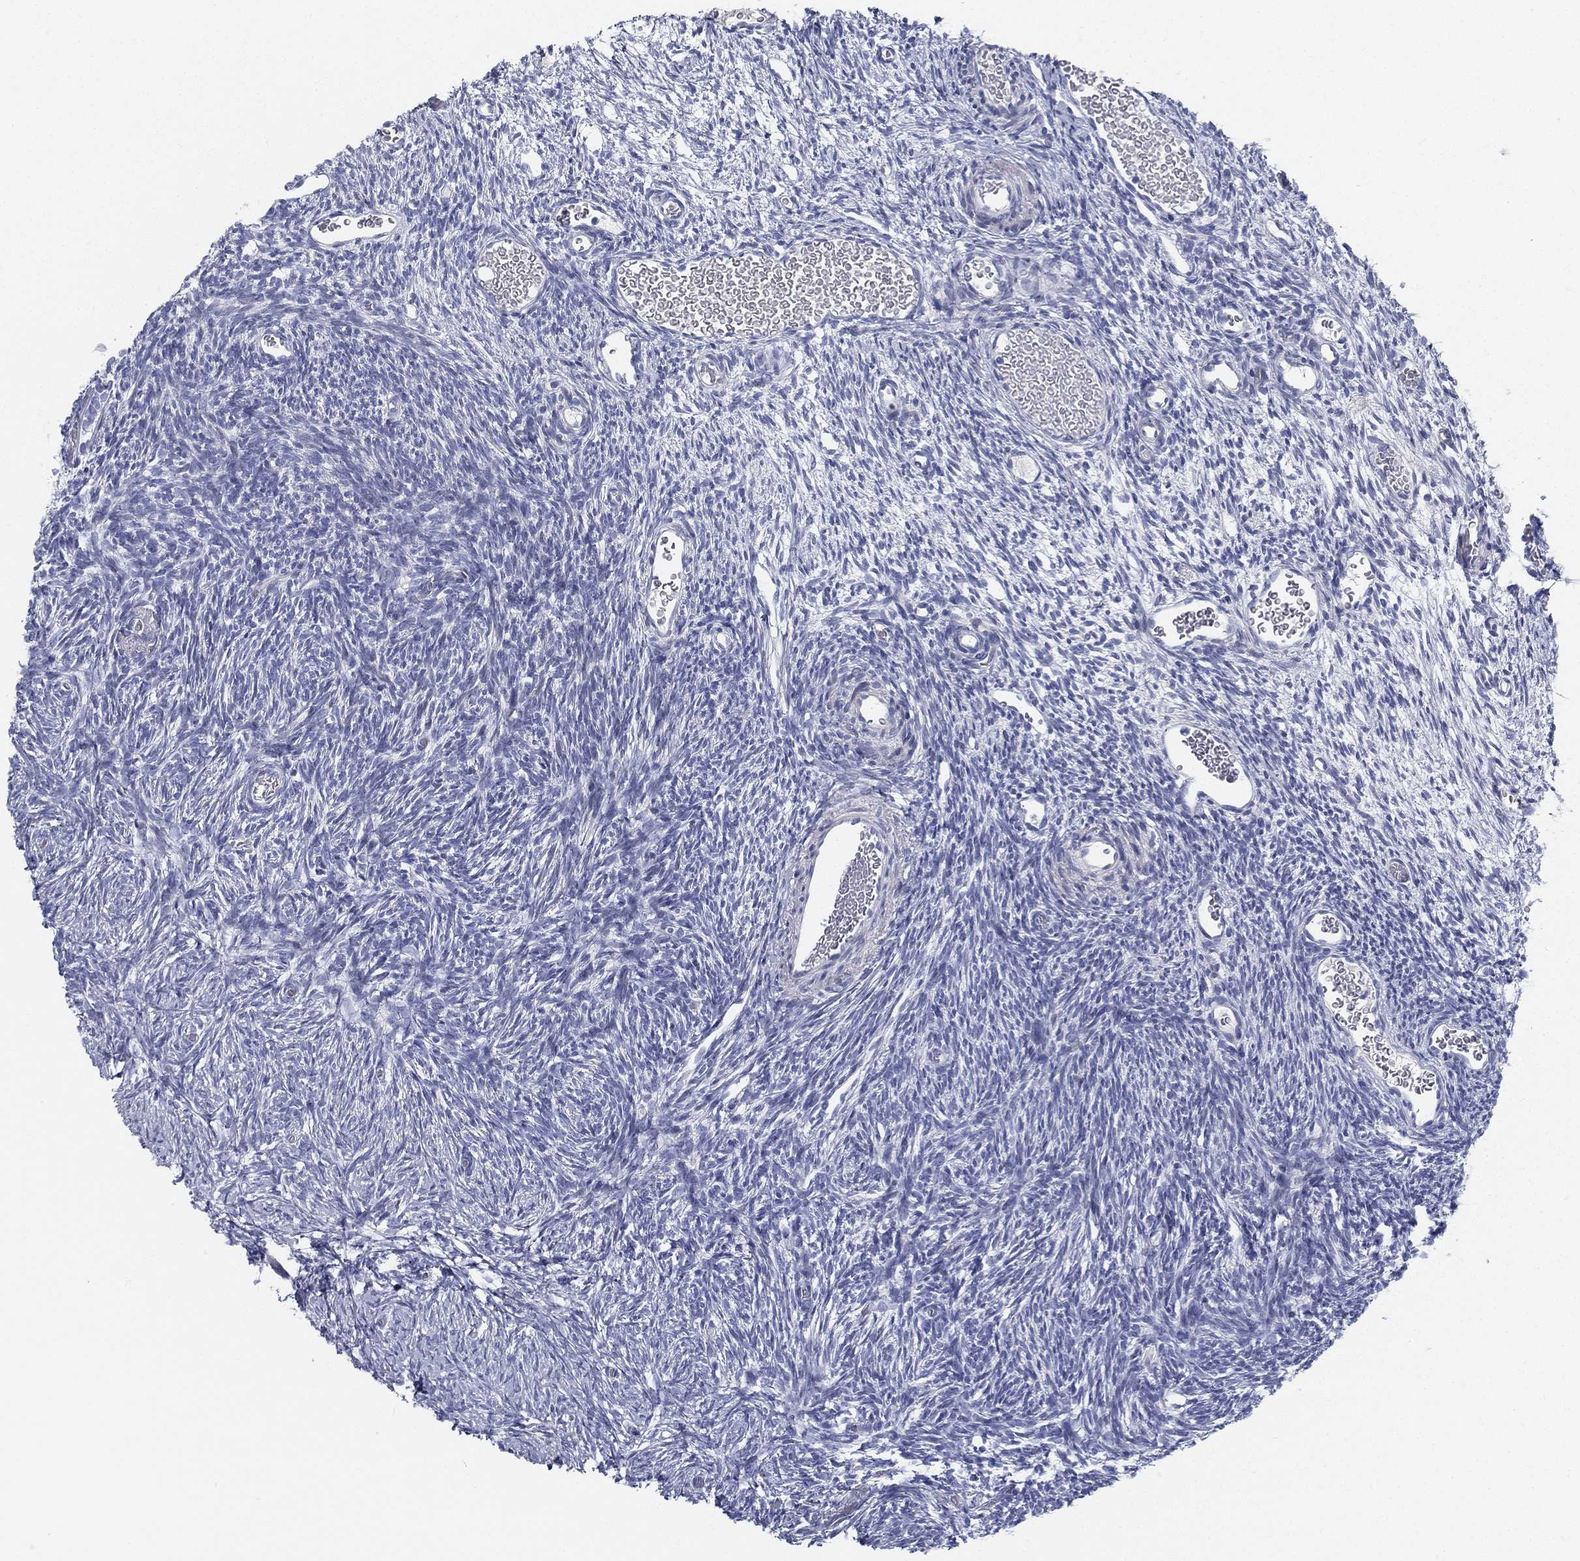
{"staining": {"intensity": "negative", "quantity": "none", "location": "none"}, "tissue": "ovary", "cell_type": "Follicle cells", "image_type": "normal", "snomed": [{"axis": "morphology", "description": "Normal tissue, NOS"}, {"axis": "topography", "description": "Ovary"}], "caption": "Immunohistochemistry (IHC) photomicrograph of unremarkable ovary stained for a protein (brown), which shows no expression in follicle cells. The staining was performed using DAB to visualize the protein expression in brown, while the nuclei were stained in blue with hematoxylin (Magnification: 20x).", "gene": "SPPL2C", "patient": {"sex": "female", "age": 39}}